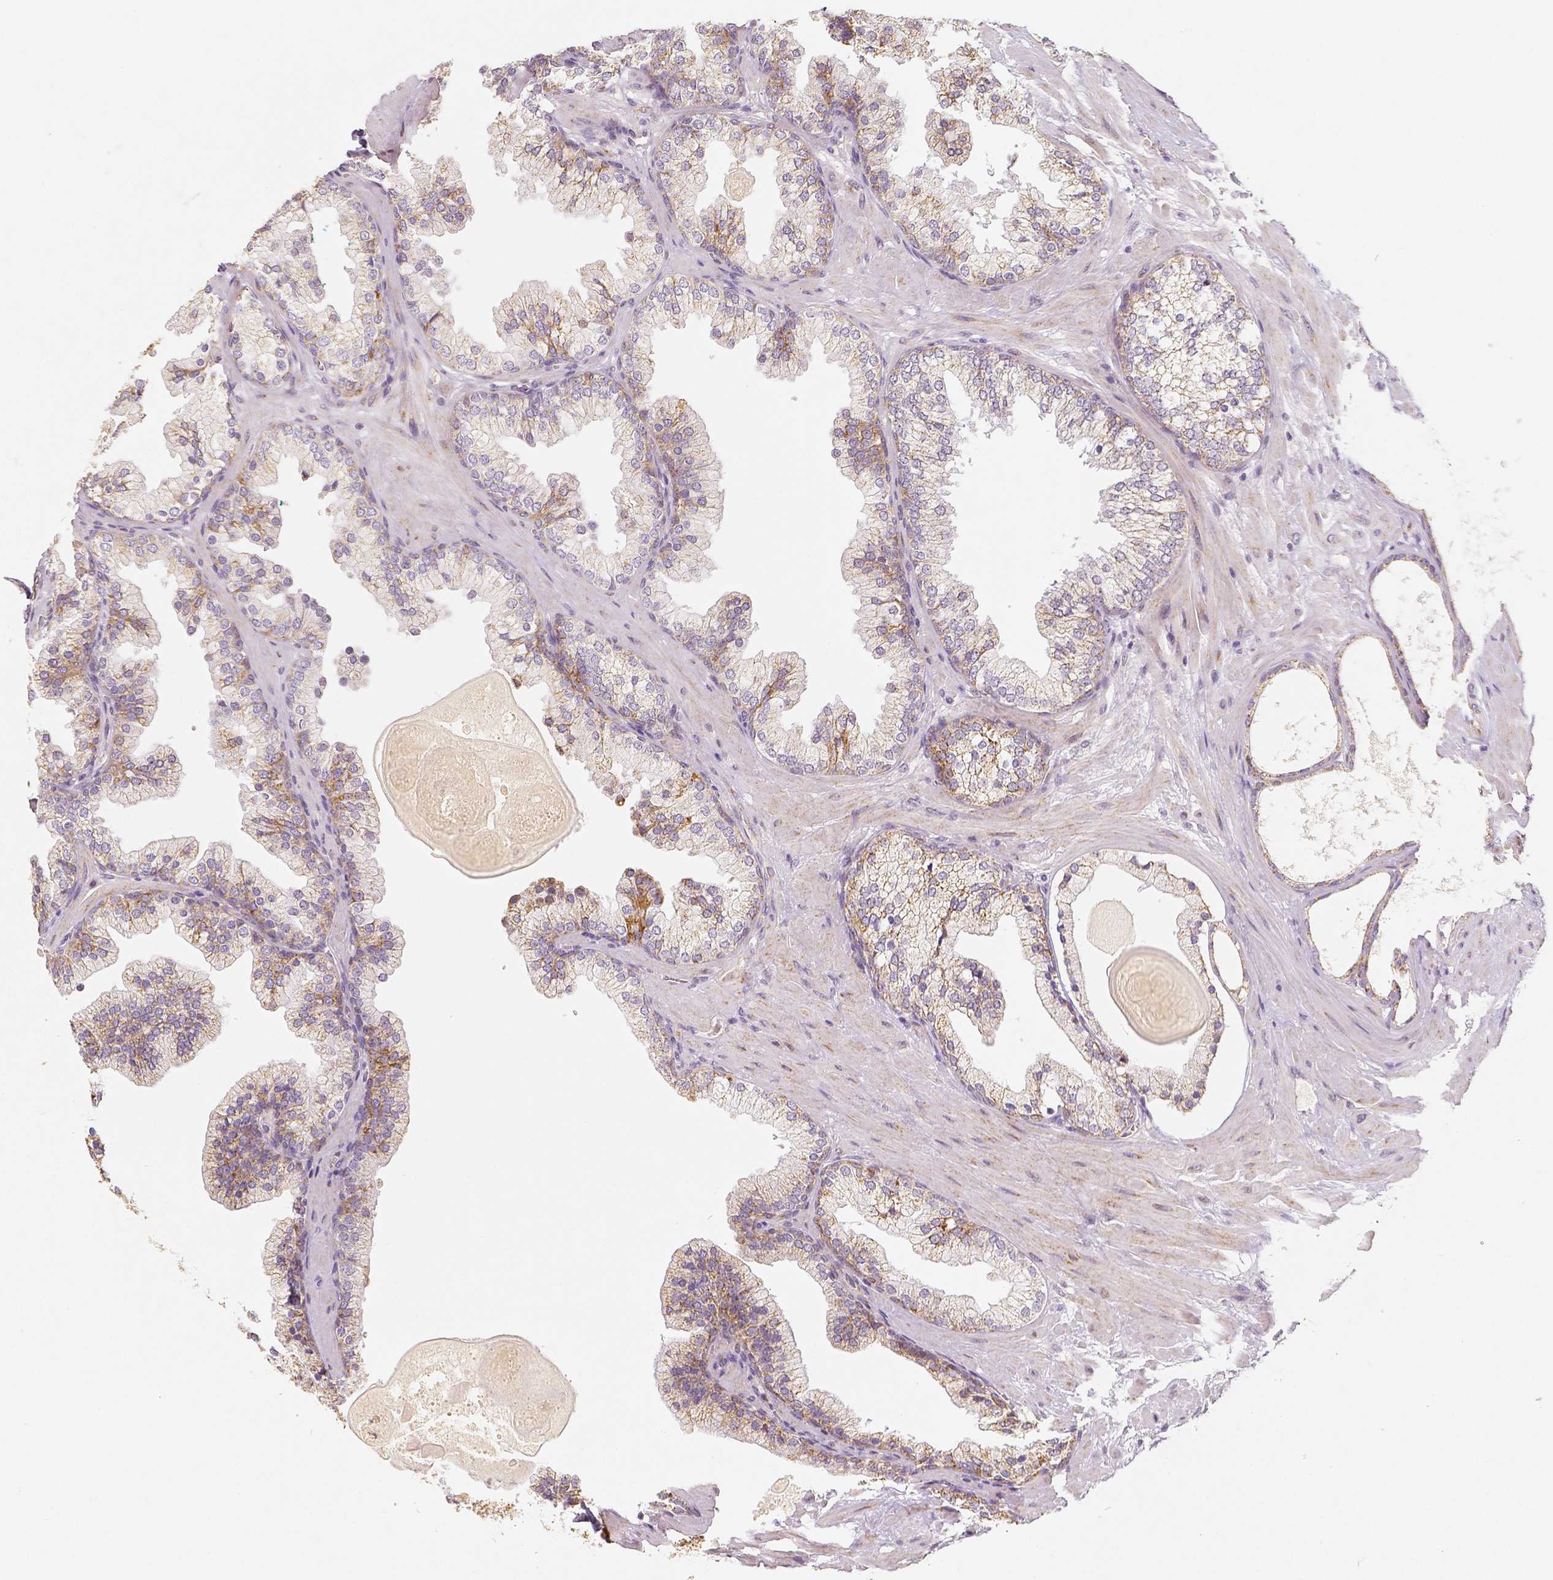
{"staining": {"intensity": "moderate", "quantity": "25%-75%", "location": "cytoplasmic/membranous"}, "tissue": "prostate", "cell_type": "Glandular cells", "image_type": "normal", "snomed": [{"axis": "morphology", "description": "Normal tissue, NOS"}, {"axis": "topography", "description": "Prostate"}, {"axis": "topography", "description": "Peripheral nerve tissue"}], "caption": "Protein analysis of unremarkable prostate demonstrates moderate cytoplasmic/membranous positivity in about 25%-75% of glandular cells. The protein of interest is stained brown, and the nuclei are stained in blue (DAB (3,3'-diaminobenzidine) IHC with brightfield microscopy, high magnification).", "gene": "PGAM5", "patient": {"sex": "male", "age": 61}}